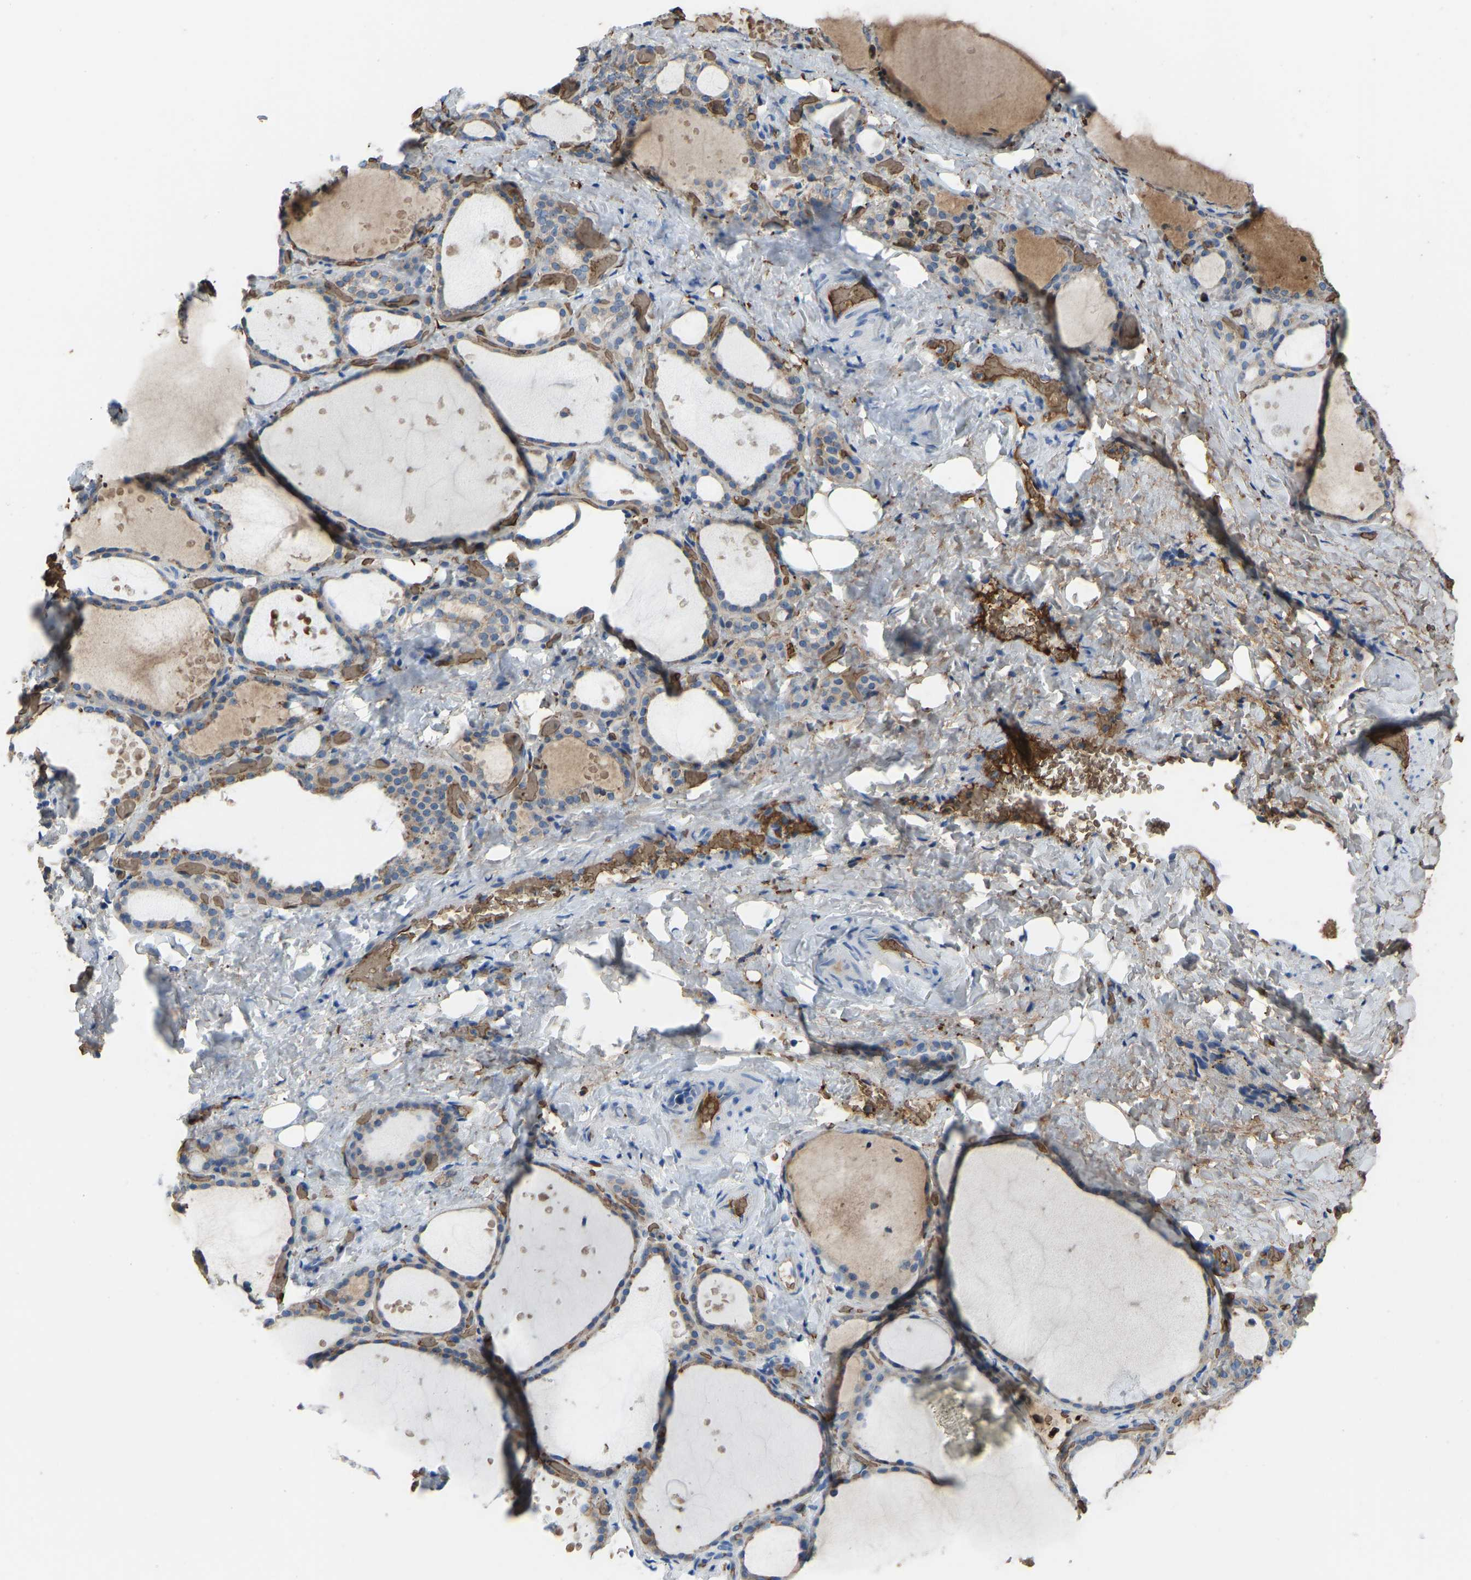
{"staining": {"intensity": "weak", "quantity": "25%-75%", "location": "cytoplasmic/membranous"}, "tissue": "thyroid gland", "cell_type": "Glandular cells", "image_type": "normal", "snomed": [{"axis": "morphology", "description": "Normal tissue, NOS"}, {"axis": "topography", "description": "Thyroid gland"}], "caption": "High-magnification brightfield microscopy of unremarkable thyroid gland stained with DAB (brown) and counterstained with hematoxylin (blue). glandular cells exhibit weak cytoplasmic/membranous positivity is appreciated in about25%-75% of cells. (Stains: DAB (3,3'-diaminobenzidine) in brown, nuclei in blue, Microscopy: brightfield microscopy at high magnification).", "gene": "PIGS", "patient": {"sex": "female", "age": 44}}